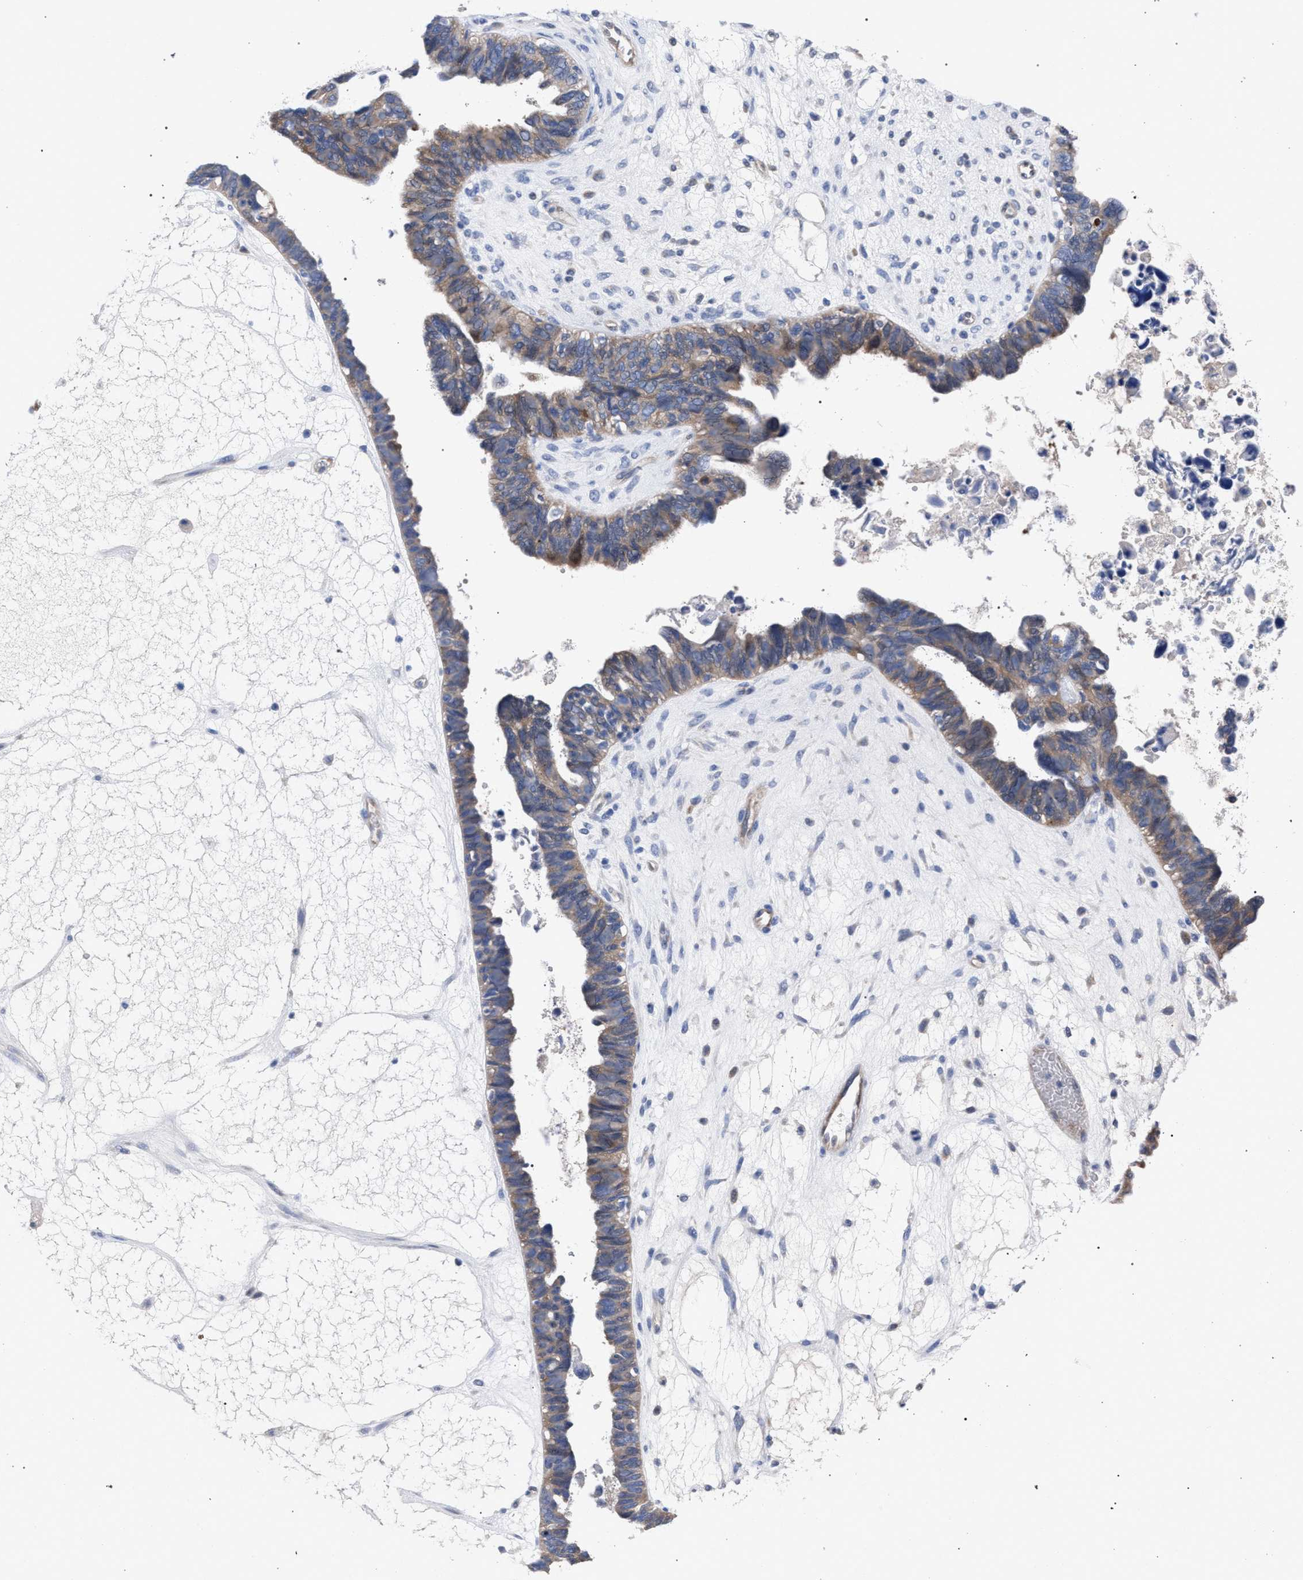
{"staining": {"intensity": "weak", "quantity": ">75%", "location": "cytoplasmic/membranous"}, "tissue": "ovarian cancer", "cell_type": "Tumor cells", "image_type": "cancer", "snomed": [{"axis": "morphology", "description": "Cystadenocarcinoma, serous, NOS"}, {"axis": "topography", "description": "Ovary"}], "caption": "This is an image of immunohistochemistry (IHC) staining of serous cystadenocarcinoma (ovarian), which shows weak expression in the cytoplasmic/membranous of tumor cells.", "gene": "GMPR", "patient": {"sex": "female", "age": 79}}